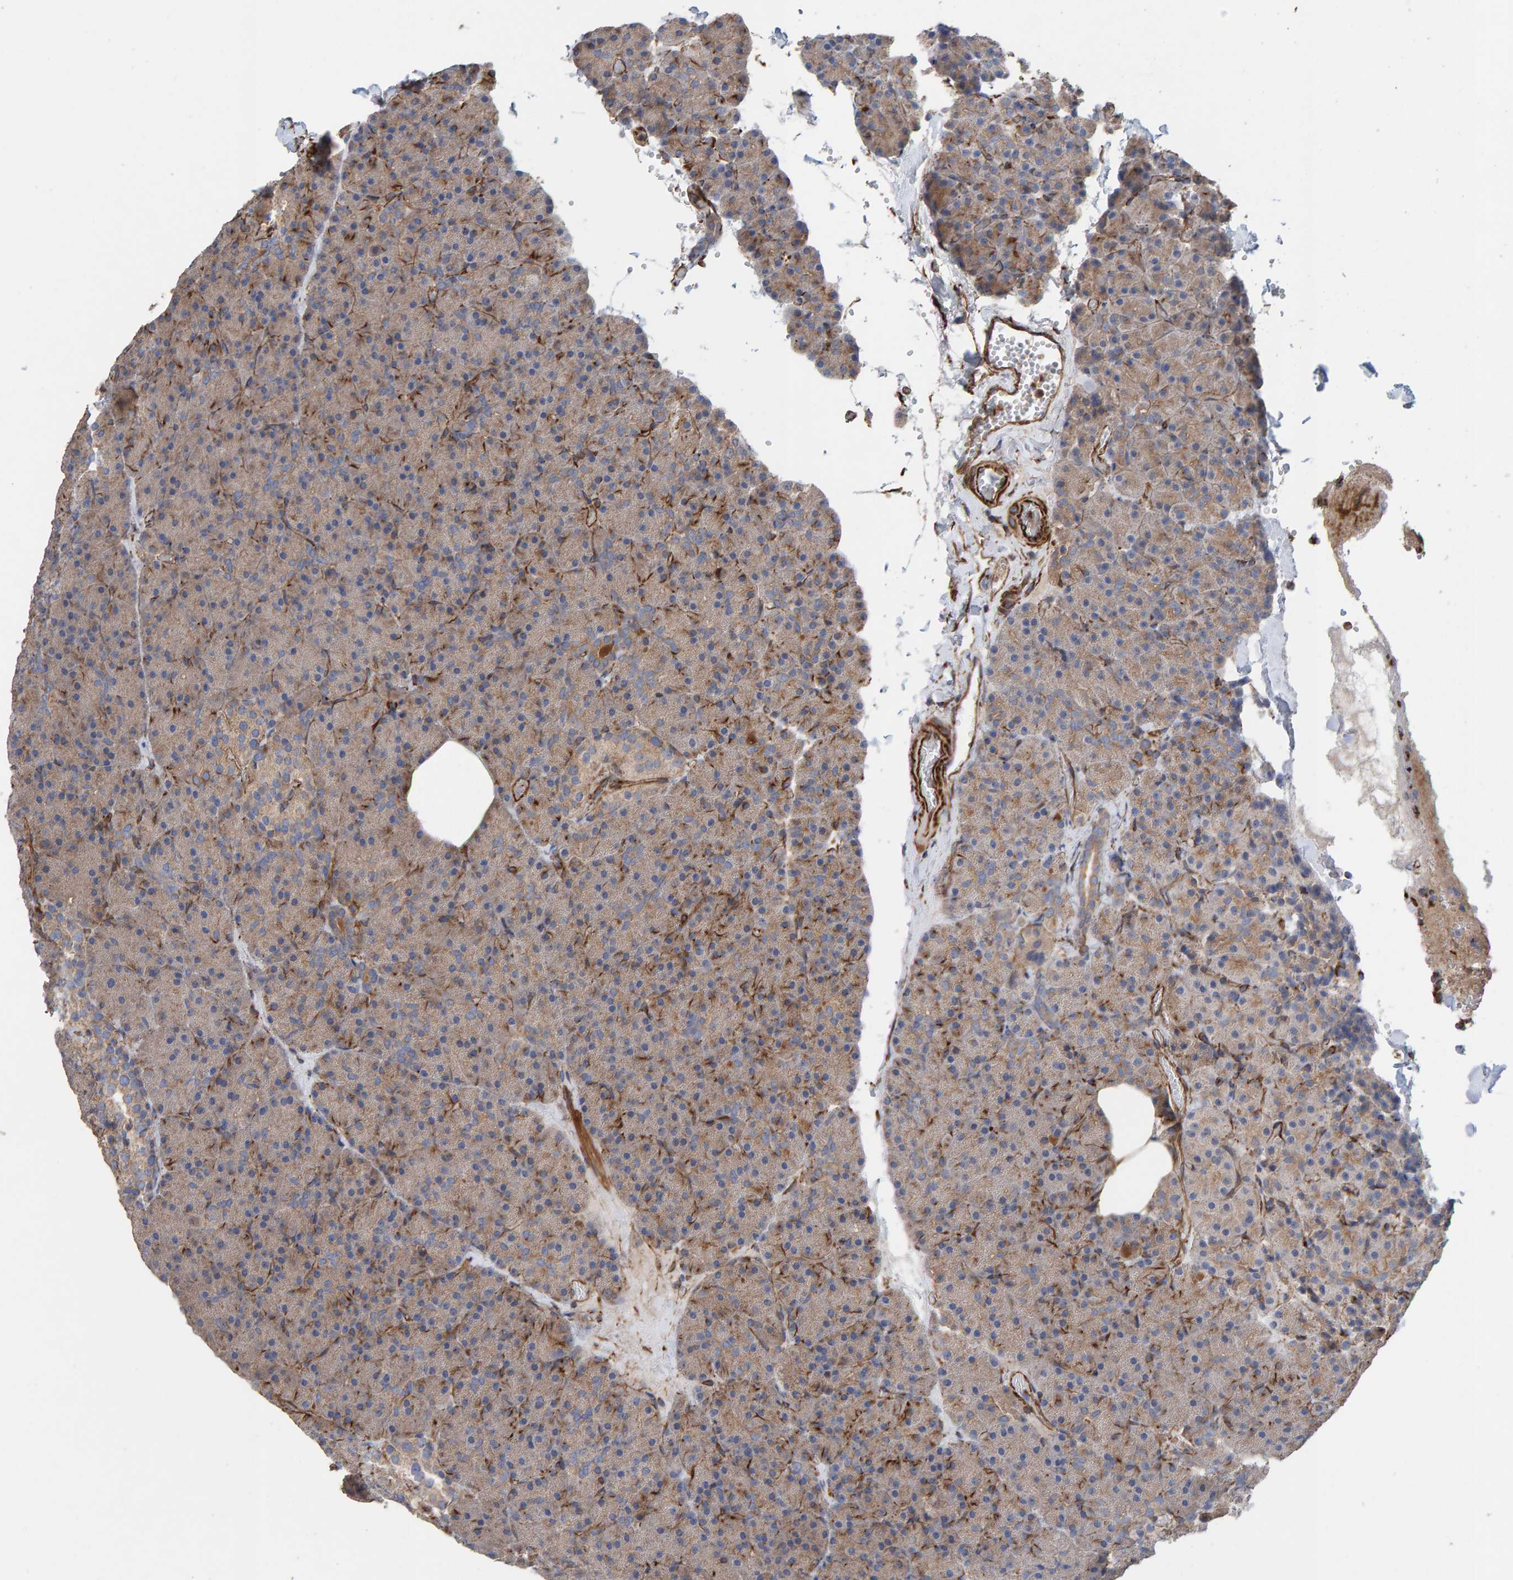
{"staining": {"intensity": "weak", "quantity": ">75%", "location": "cytoplasmic/membranous"}, "tissue": "pancreas", "cell_type": "Exocrine glandular cells", "image_type": "normal", "snomed": [{"axis": "morphology", "description": "Normal tissue, NOS"}, {"axis": "morphology", "description": "Carcinoid, malignant, NOS"}, {"axis": "topography", "description": "Pancreas"}], "caption": "This histopathology image shows immunohistochemistry staining of unremarkable human pancreas, with low weak cytoplasmic/membranous staining in approximately >75% of exocrine glandular cells.", "gene": "ZNF347", "patient": {"sex": "female", "age": 35}}